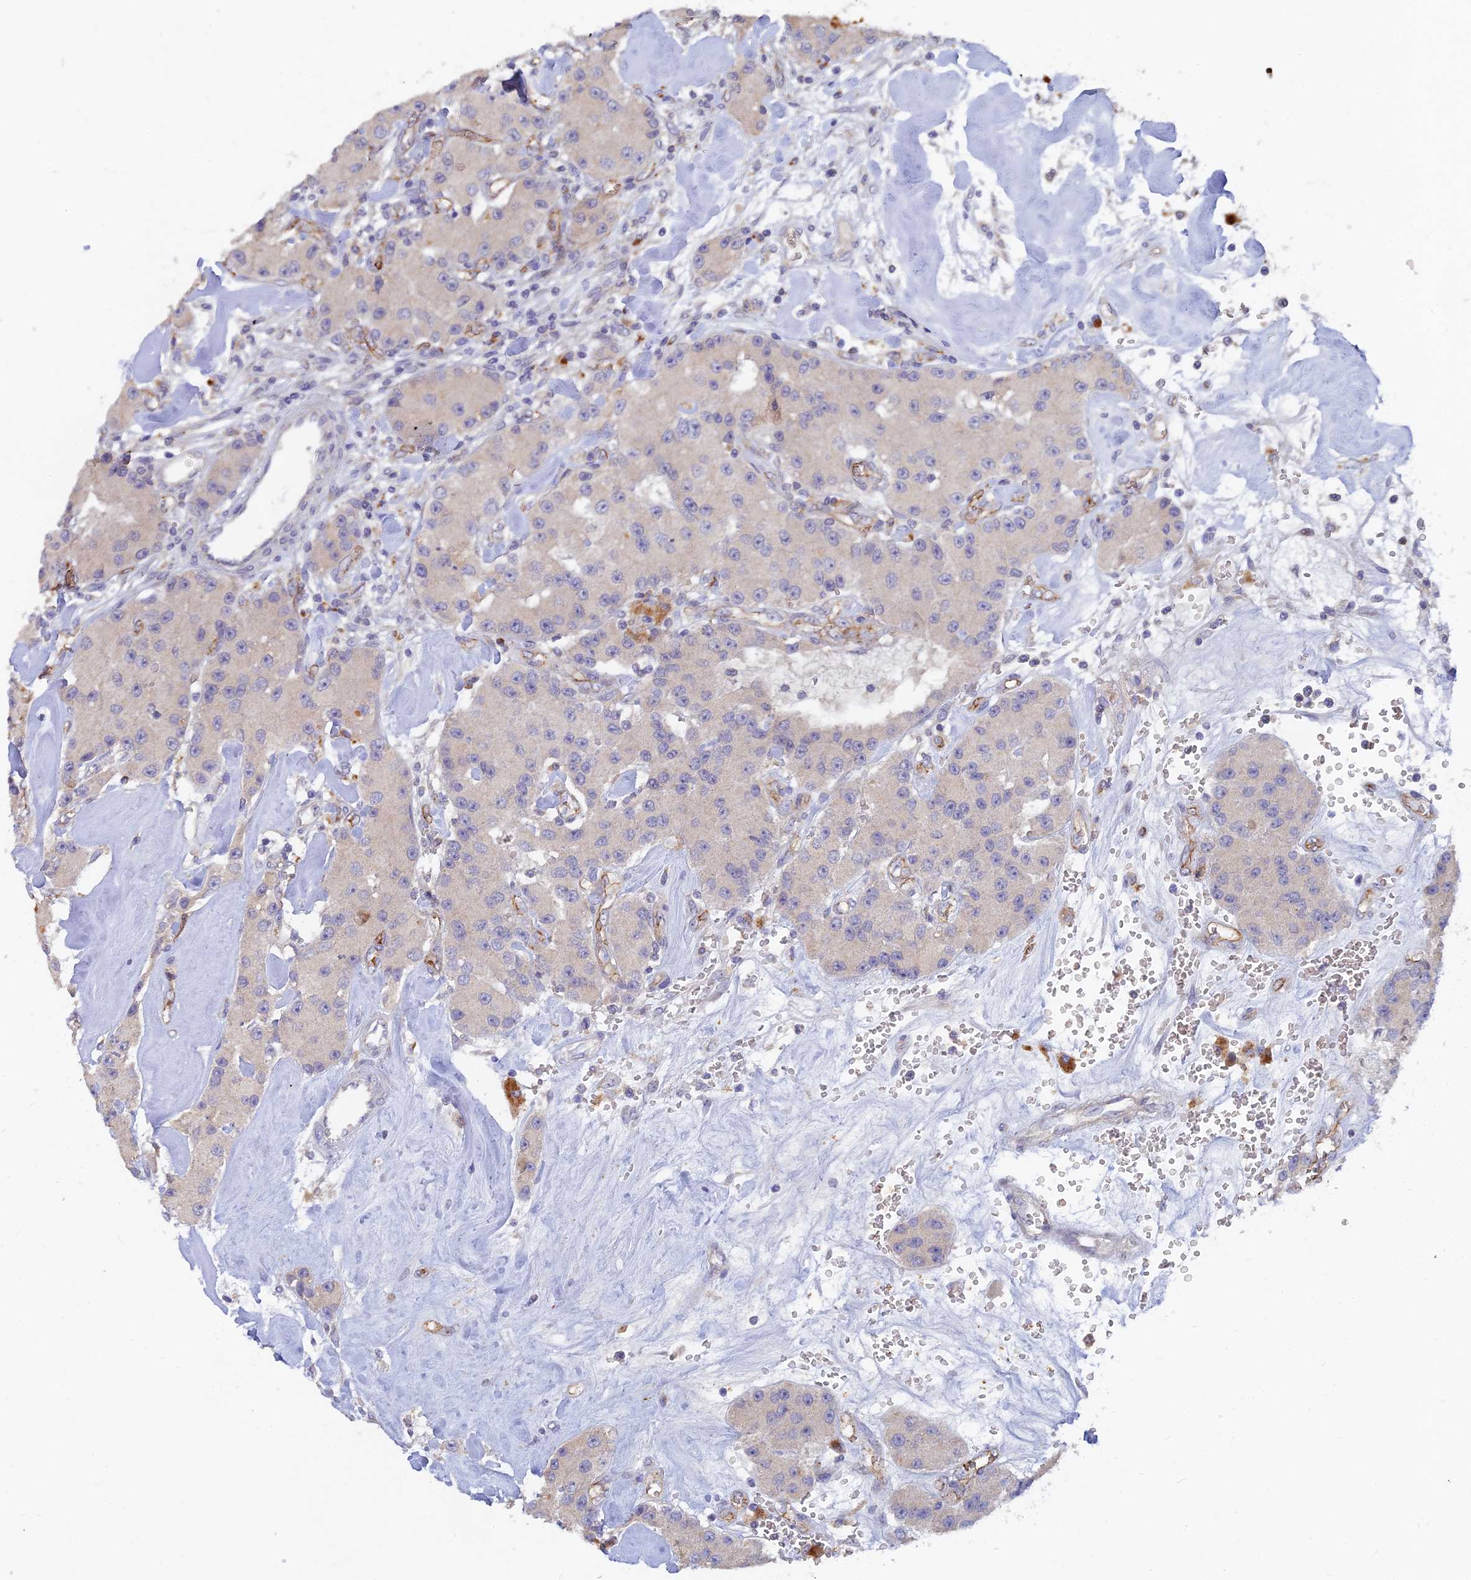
{"staining": {"intensity": "weak", "quantity": "<25%", "location": "cytoplasmic/membranous"}, "tissue": "carcinoid", "cell_type": "Tumor cells", "image_type": "cancer", "snomed": [{"axis": "morphology", "description": "Carcinoid, malignant, NOS"}, {"axis": "topography", "description": "Pancreas"}], "caption": "Human carcinoid (malignant) stained for a protein using immunohistochemistry (IHC) shows no positivity in tumor cells.", "gene": "ARRDC1", "patient": {"sex": "male", "age": 41}}